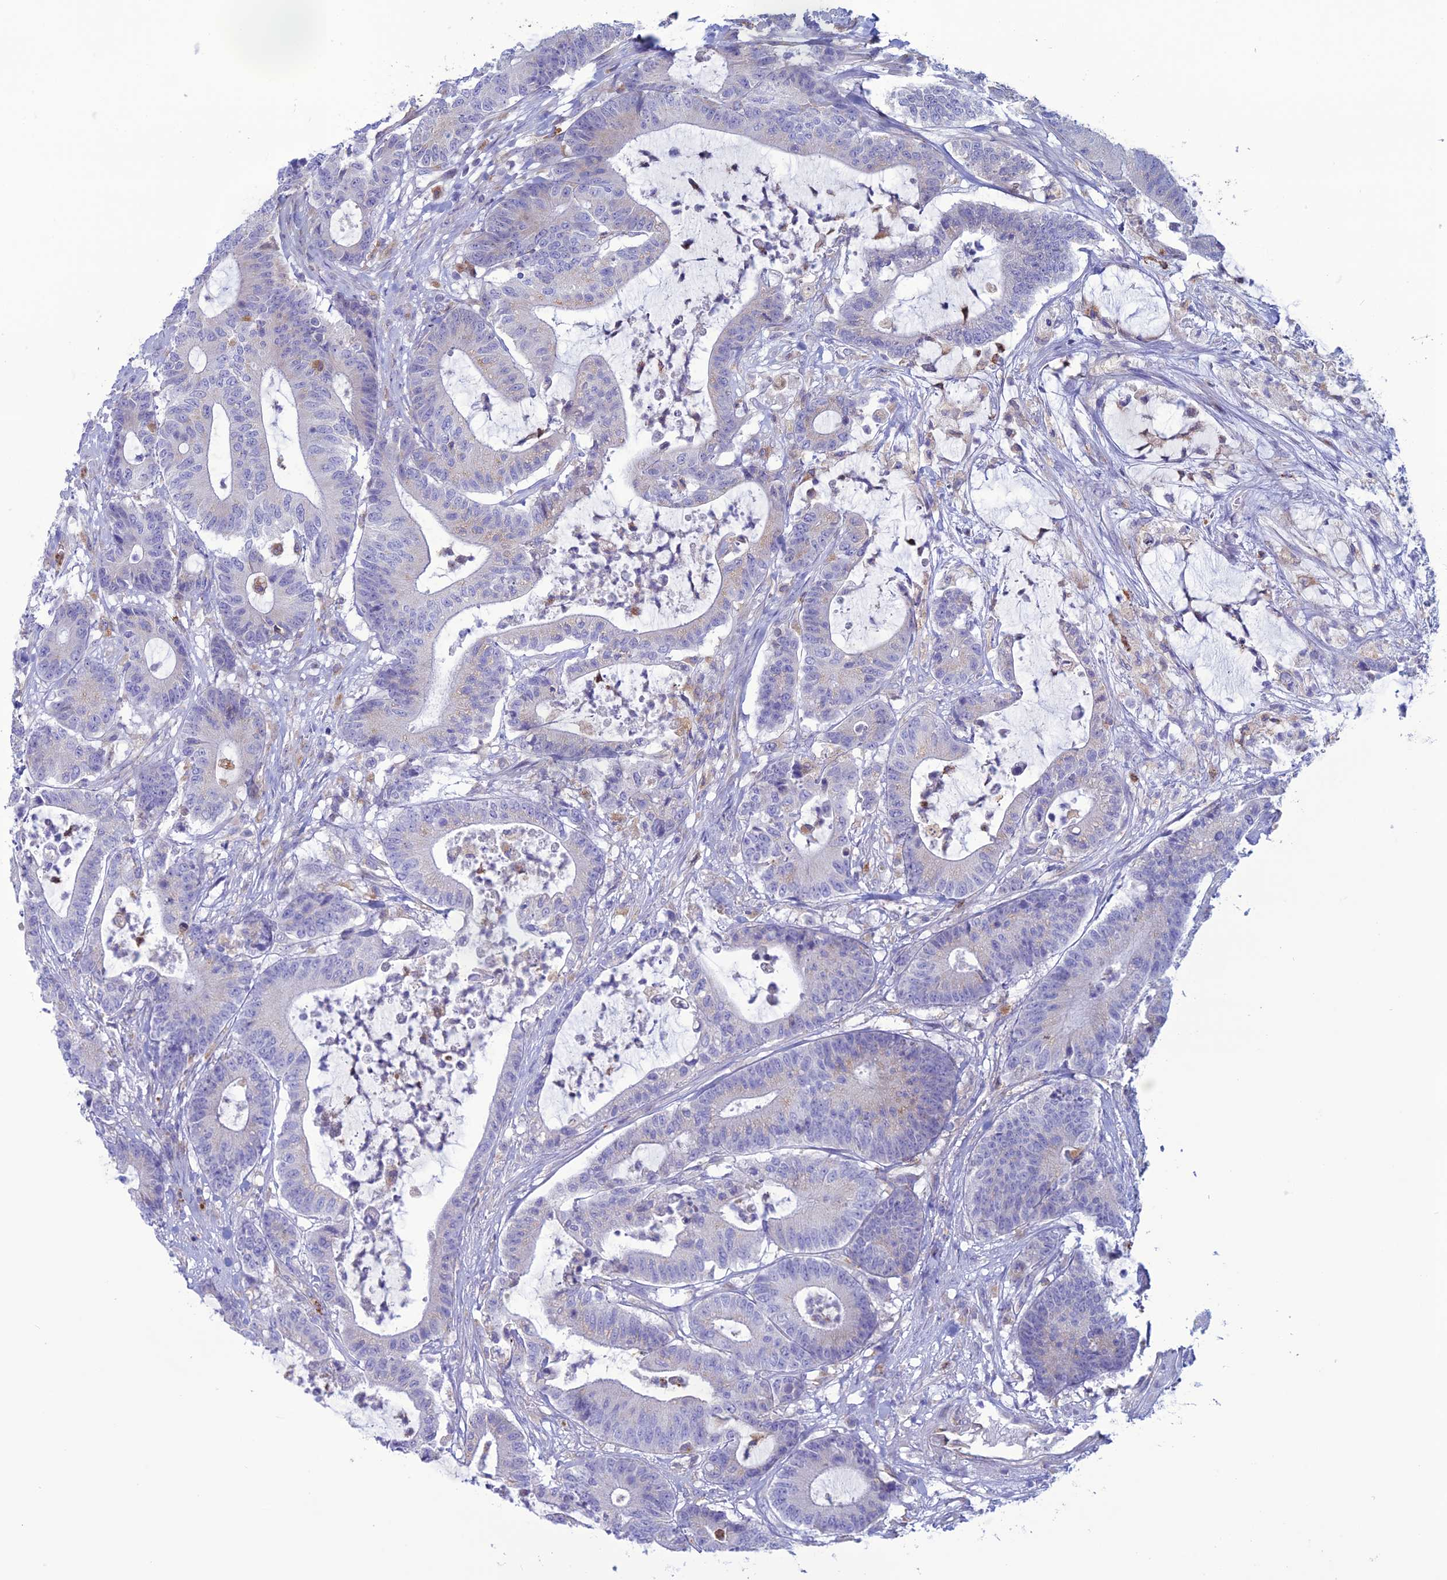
{"staining": {"intensity": "negative", "quantity": "none", "location": "none"}, "tissue": "colorectal cancer", "cell_type": "Tumor cells", "image_type": "cancer", "snomed": [{"axis": "morphology", "description": "Adenocarcinoma, NOS"}, {"axis": "topography", "description": "Colon"}], "caption": "Immunohistochemical staining of human colorectal cancer displays no significant expression in tumor cells. (DAB (3,3'-diaminobenzidine) immunohistochemistry (IHC) with hematoxylin counter stain).", "gene": "CLCN7", "patient": {"sex": "female", "age": 84}}